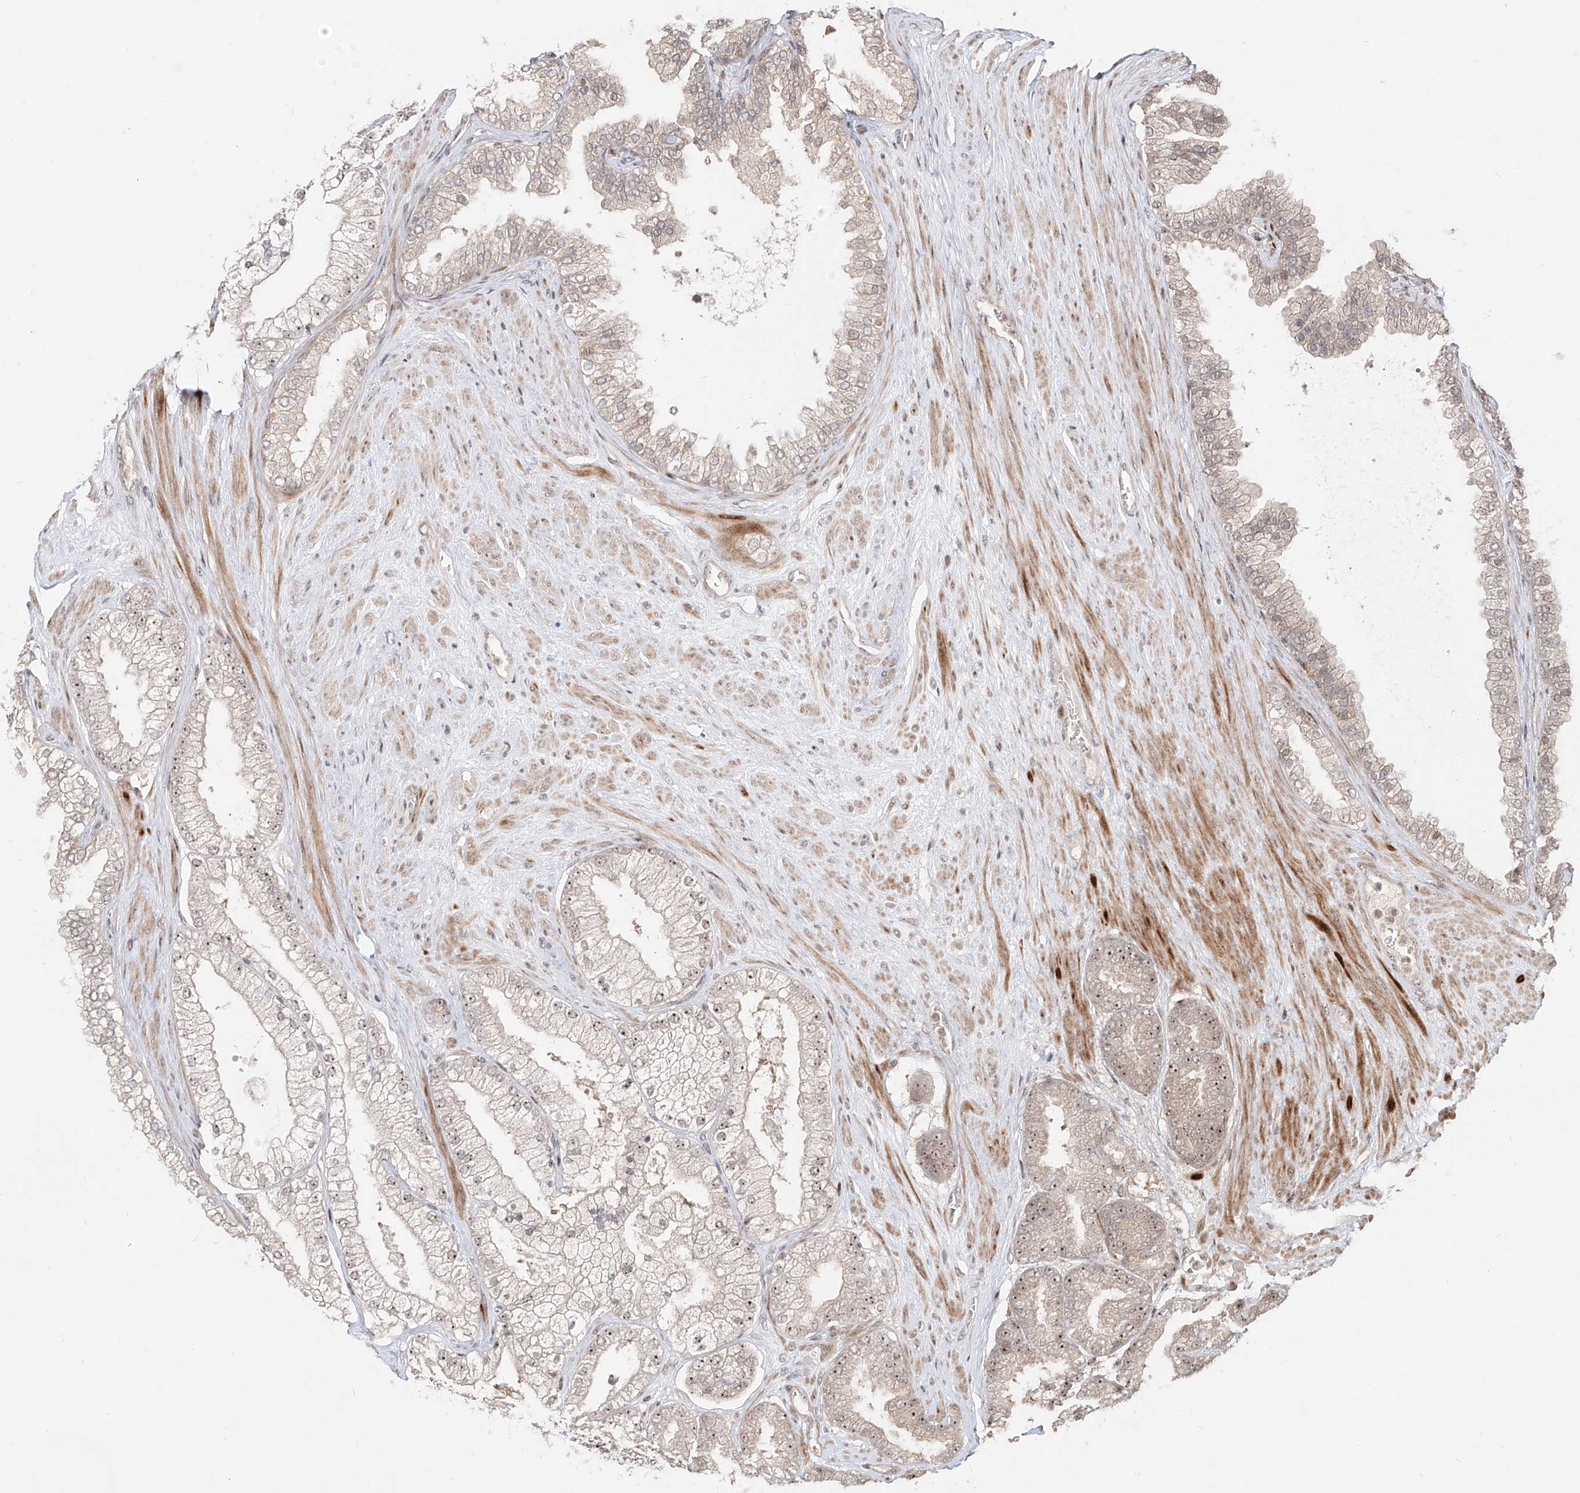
{"staining": {"intensity": "moderate", "quantity": "<25%", "location": "nuclear"}, "tissue": "prostate cancer", "cell_type": "Tumor cells", "image_type": "cancer", "snomed": [{"axis": "morphology", "description": "Adenocarcinoma, High grade"}, {"axis": "topography", "description": "Prostate"}], "caption": "Brown immunohistochemical staining in prostate cancer shows moderate nuclear positivity in about <25% of tumor cells. The protein is stained brown, and the nuclei are stained in blue (DAB IHC with brightfield microscopy, high magnification).", "gene": "ZNF710", "patient": {"sex": "male", "age": 58}}